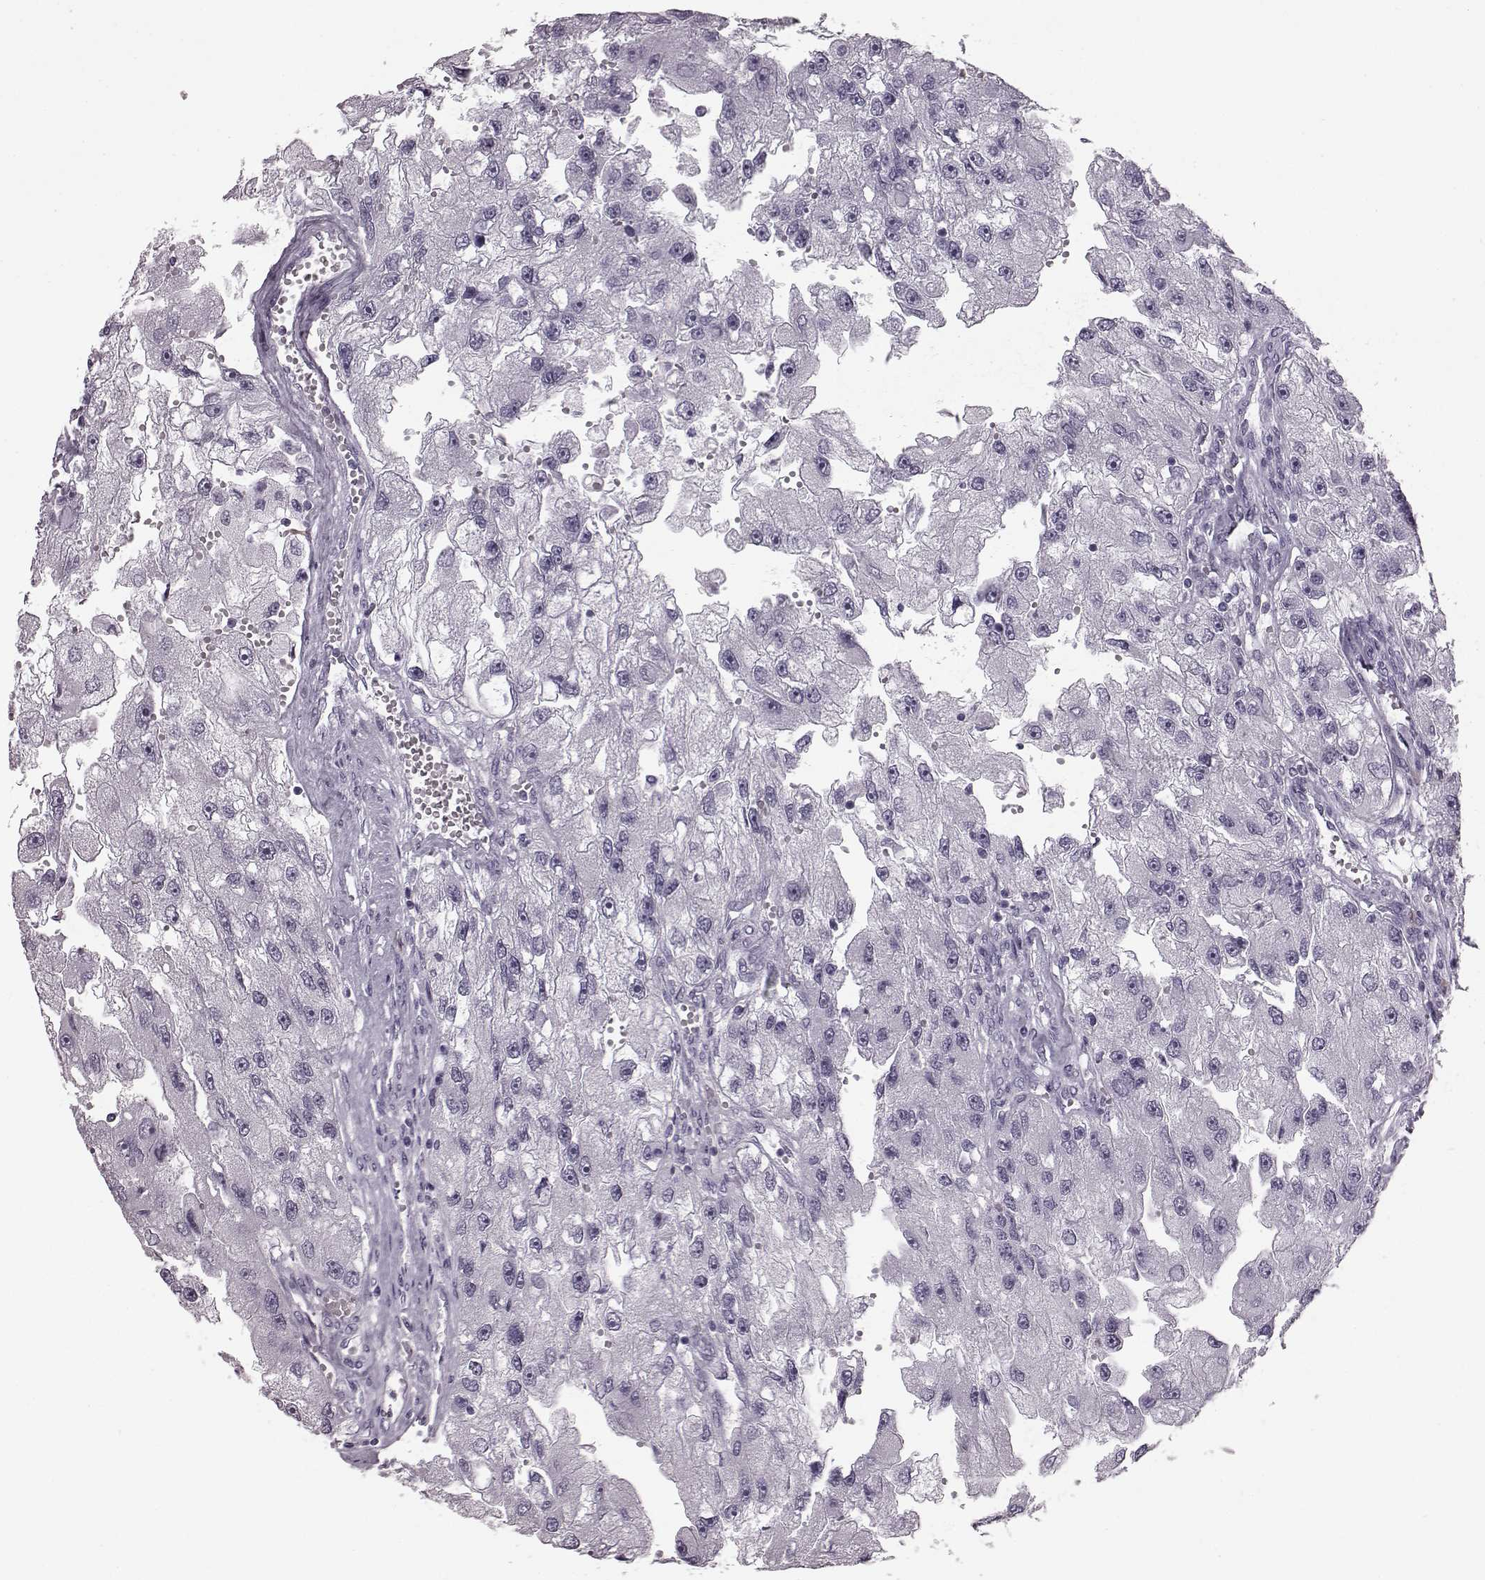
{"staining": {"intensity": "negative", "quantity": "none", "location": "none"}, "tissue": "renal cancer", "cell_type": "Tumor cells", "image_type": "cancer", "snomed": [{"axis": "morphology", "description": "Adenocarcinoma, NOS"}, {"axis": "topography", "description": "Kidney"}], "caption": "DAB (3,3'-diaminobenzidine) immunohistochemical staining of renal cancer shows no significant staining in tumor cells. The staining was performed using DAB (3,3'-diaminobenzidine) to visualize the protein expression in brown, while the nuclei were stained in blue with hematoxylin (Magnification: 20x).", "gene": "JSRP1", "patient": {"sex": "male", "age": 63}}